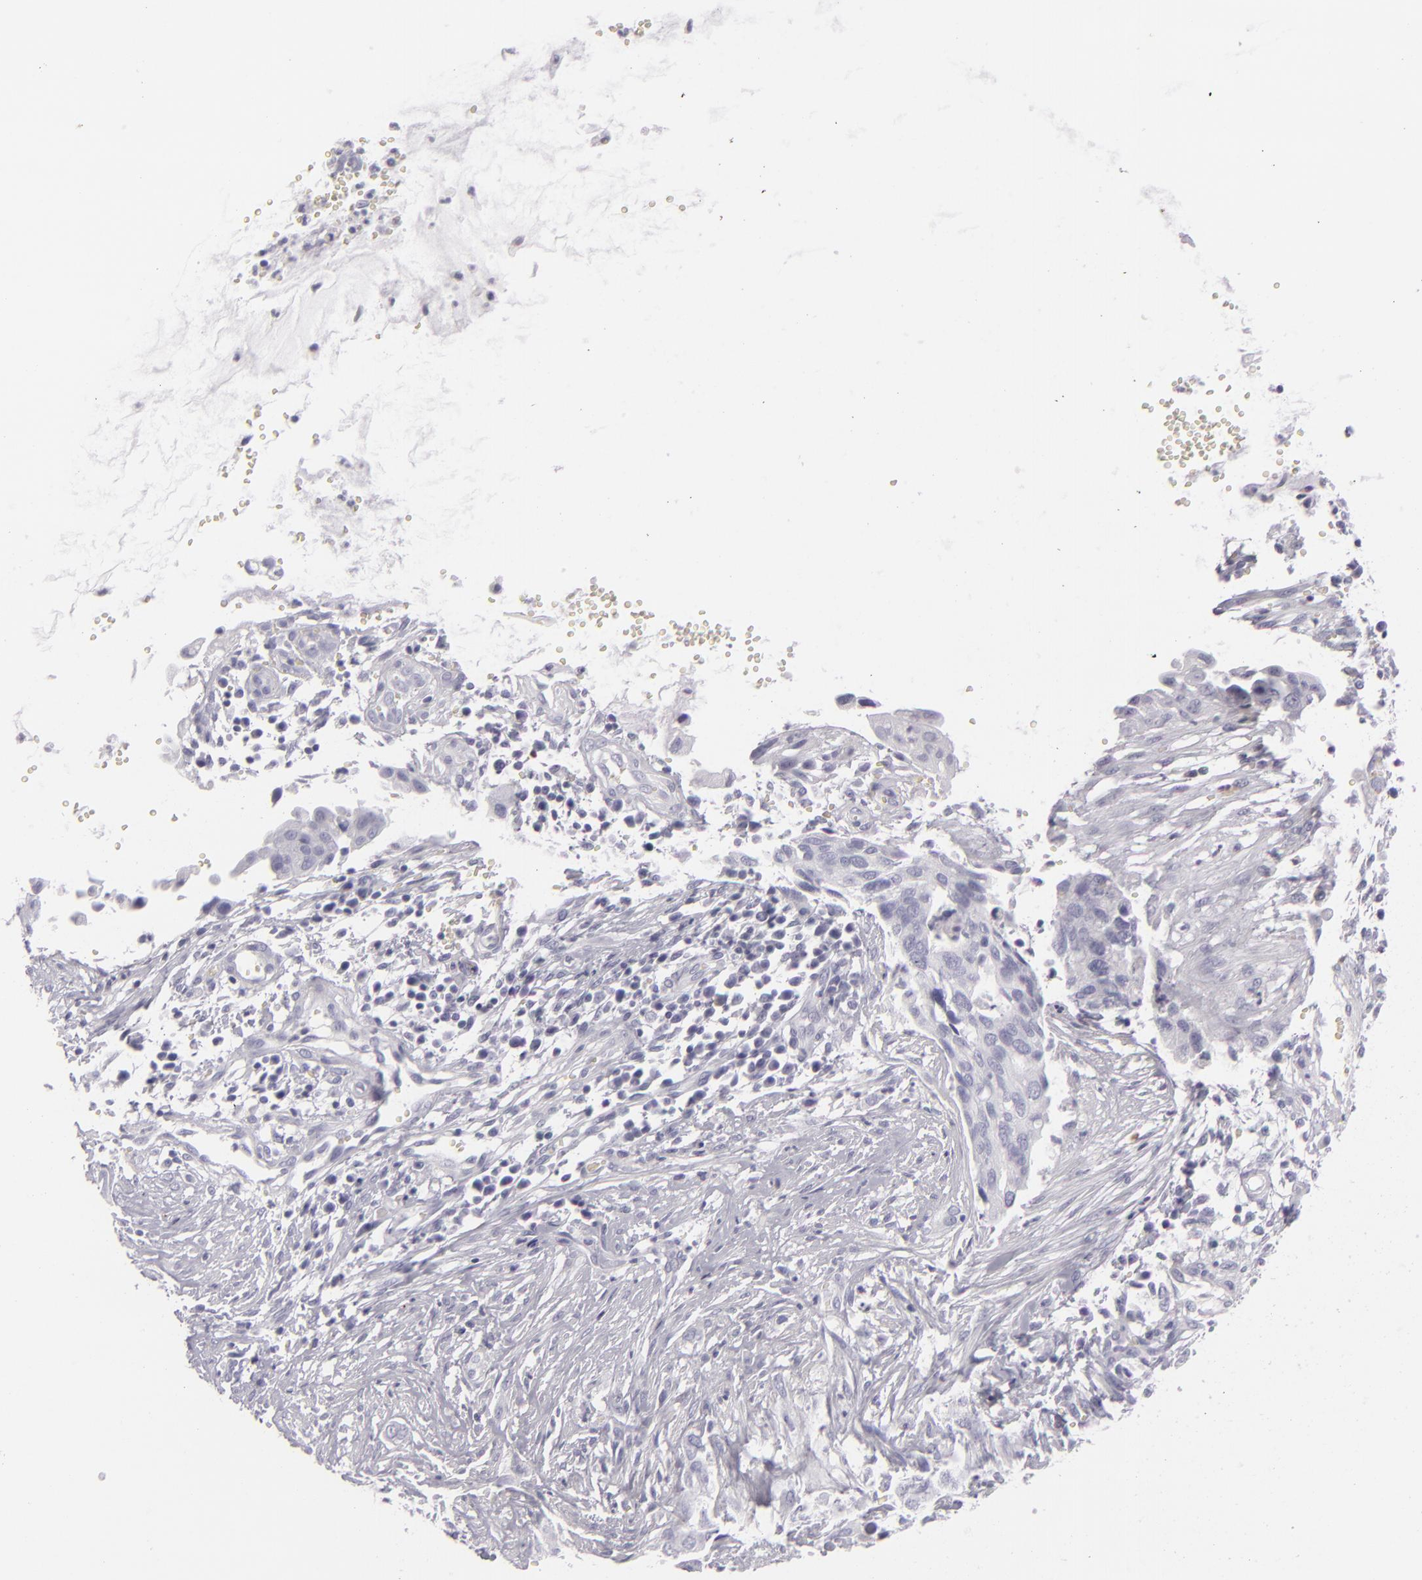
{"staining": {"intensity": "negative", "quantity": "none", "location": "none"}, "tissue": "cervical cancer", "cell_type": "Tumor cells", "image_type": "cancer", "snomed": [{"axis": "morphology", "description": "Normal tissue, NOS"}, {"axis": "morphology", "description": "Squamous cell carcinoma, NOS"}, {"axis": "topography", "description": "Cervix"}], "caption": "Tumor cells show no significant protein expression in cervical cancer (squamous cell carcinoma). Brightfield microscopy of IHC stained with DAB (brown) and hematoxylin (blue), captured at high magnification.", "gene": "CDX2", "patient": {"sex": "female", "age": 45}}